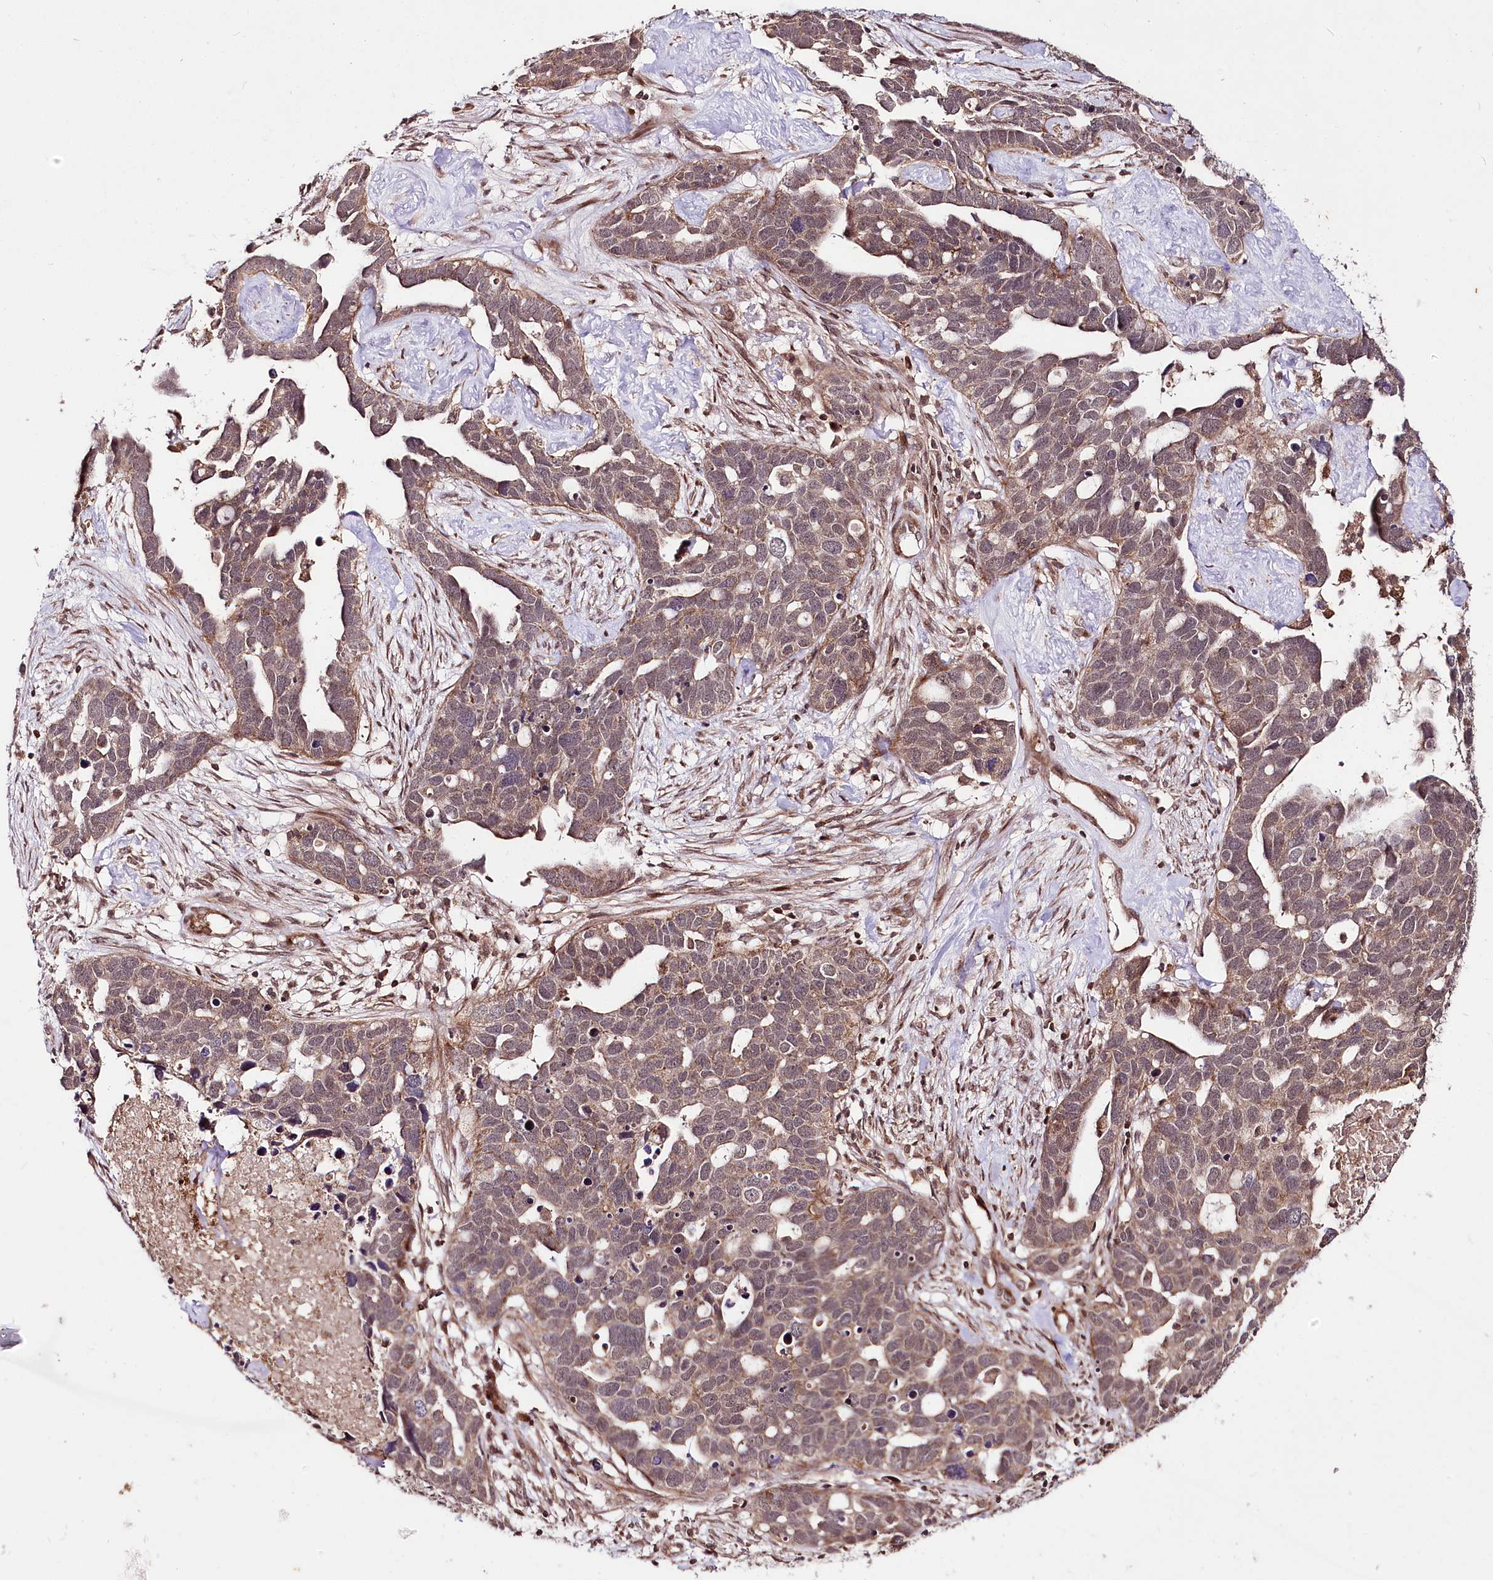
{"staining": {"intensity": "moderate", "quantity": "<25%", "location": "cytoplasmic/membranous"}, "tissue": "ovarian cancer", "cell_type": "Tumor cells", "image_type": "cancer", "snomed": [{"axis": "morphology", "description": "Cystadenocarcinoma, serous, NOS"}, {"axis": "topography", "description": "Ovary"}], "caption": "Moderate cytoplasmic/membranous protein expression is present in approximately <25% of tumor cells in ovarian cancer.", "gene": "PHLDB1", "patient": {"sex": "female", "age": 54}}